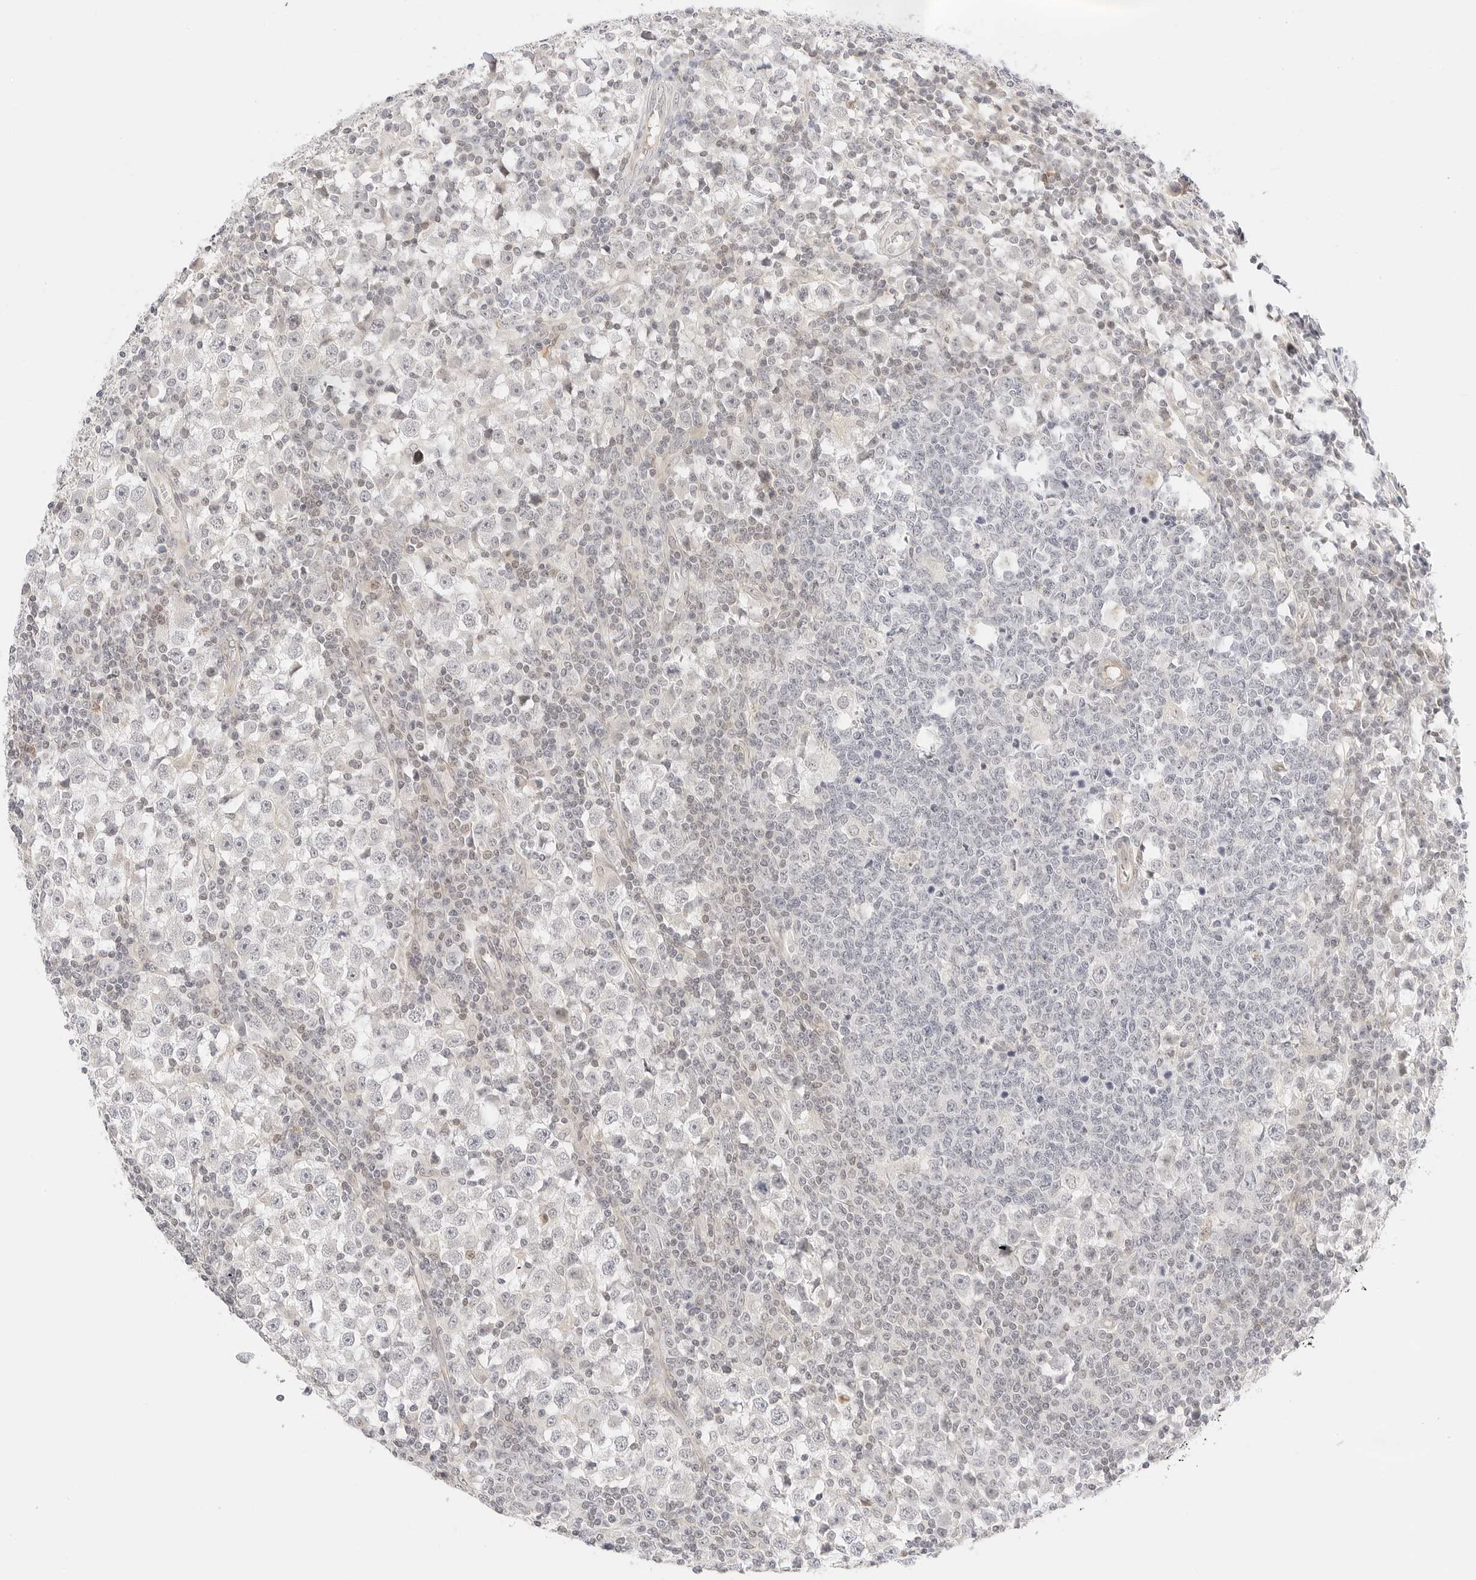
{"staining": {"intensity": "negative", "quantity": "none", "location": "none"}, "tissue": "testis cancer", "cell_type": "Tumor cells", "image_type": "cancer", "snomed": [{"axis": "morphology", "description": "Seminoma, NOS"}, {"axis": "topography", "description": "Testis"}], "caption": "A high-resolution histopathology image shows IHC staining of seminoma (testis), which shows no significant expression in tumor cells. (Immunohistochemistry, brightfield microscopy, high magnification).", "gene": "TEKT2", "patient": {"sex": "male", "age": 65}}